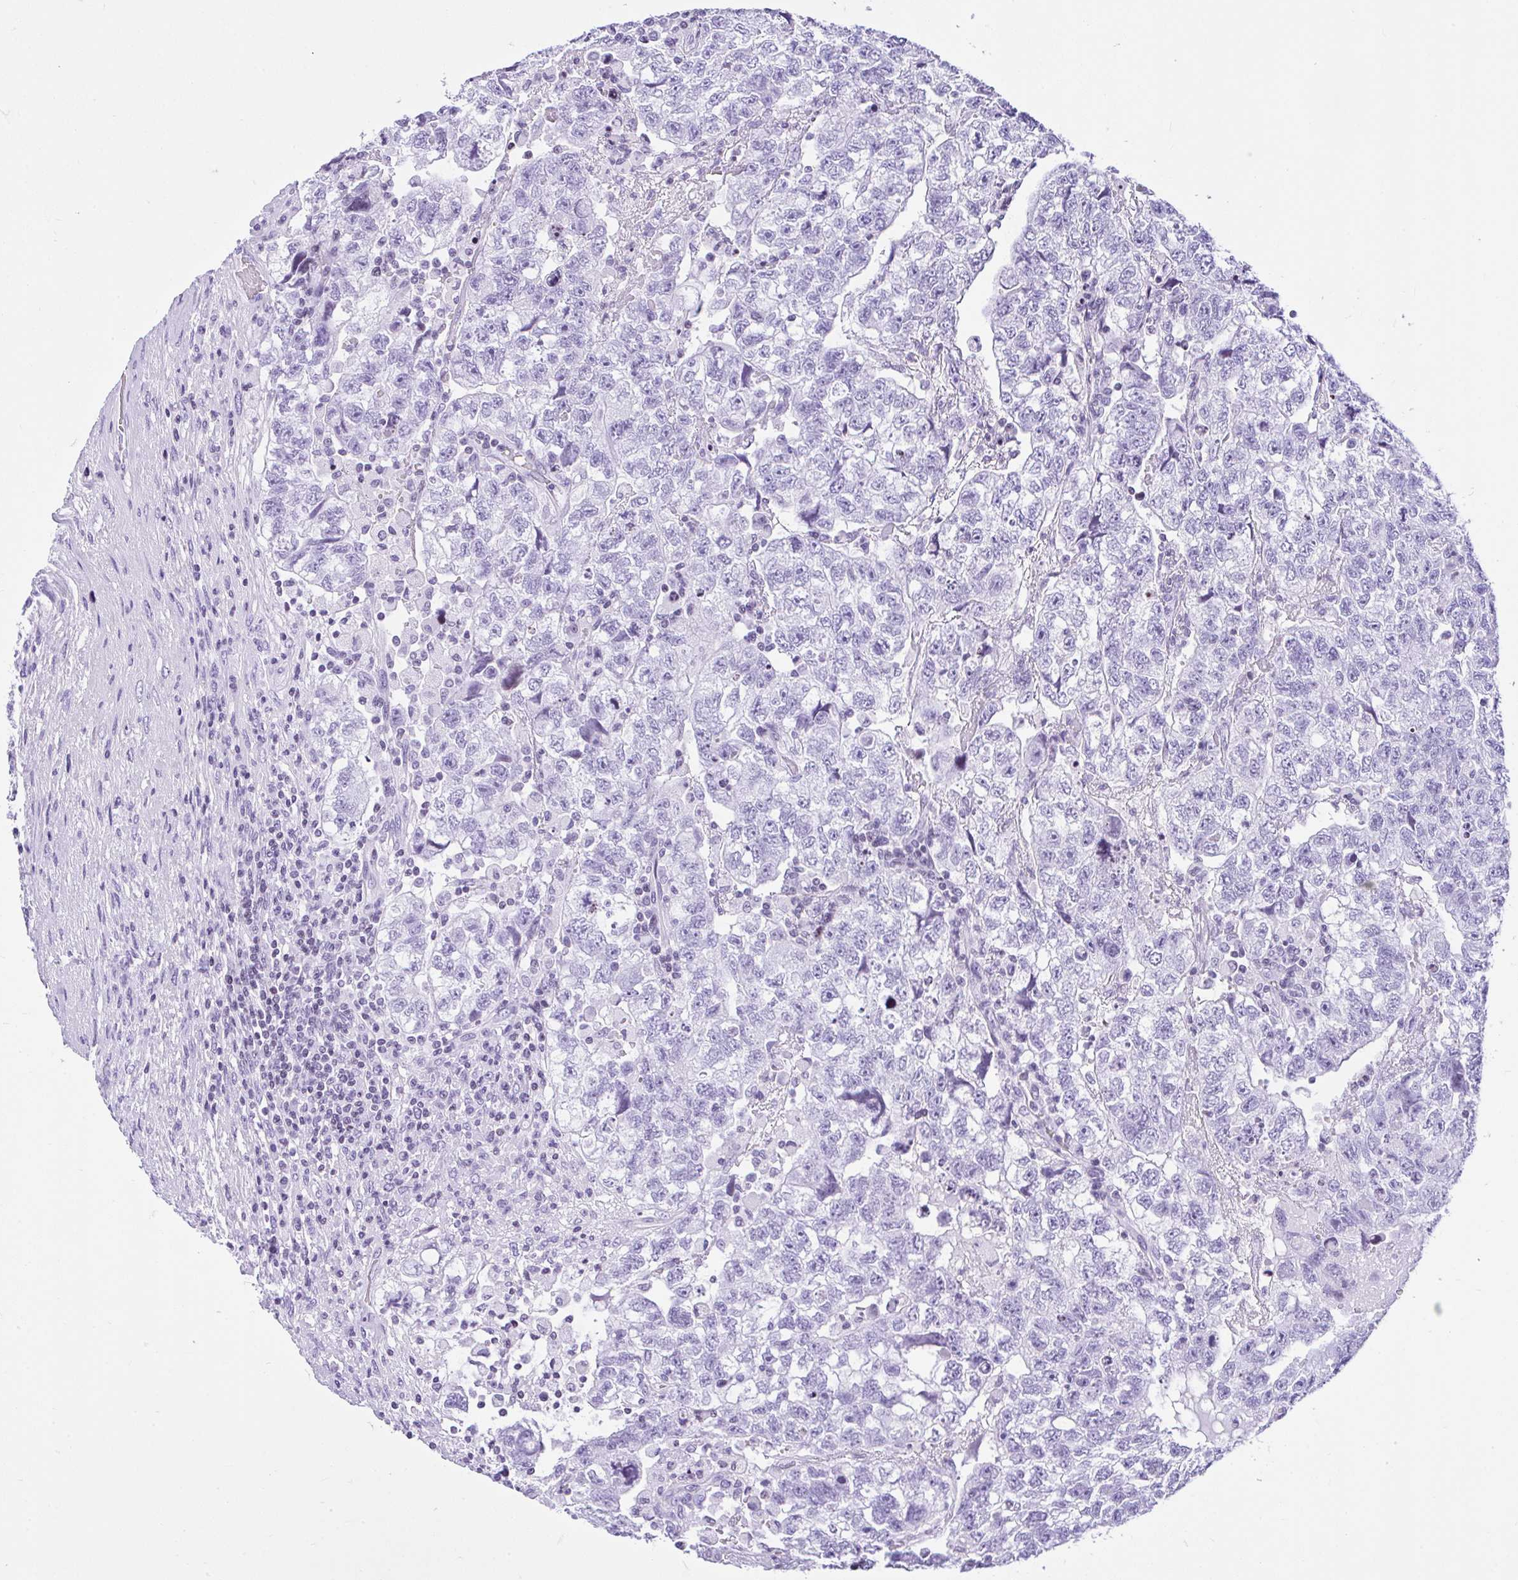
{"staining": {"intensity": "negative", "quantity": "none", "location": "none"}, "tissue": "testis cancer", "cell_type": "Tumor cells", "image_type": "cancer", "snomed": [{"axis": "morphology", "description": "Normal tissue, NOS"}, {"axis": "morphology", "description": "Carcinoma, Embryonal, NOS"}, {"axis": "topography", "description": "Testis"}], "caption": "There is no significant staining in tumor cells of embryonal carcinoma (testis).", "gene": "KRT27", "patient": {"sex": "male", "age": 36}}